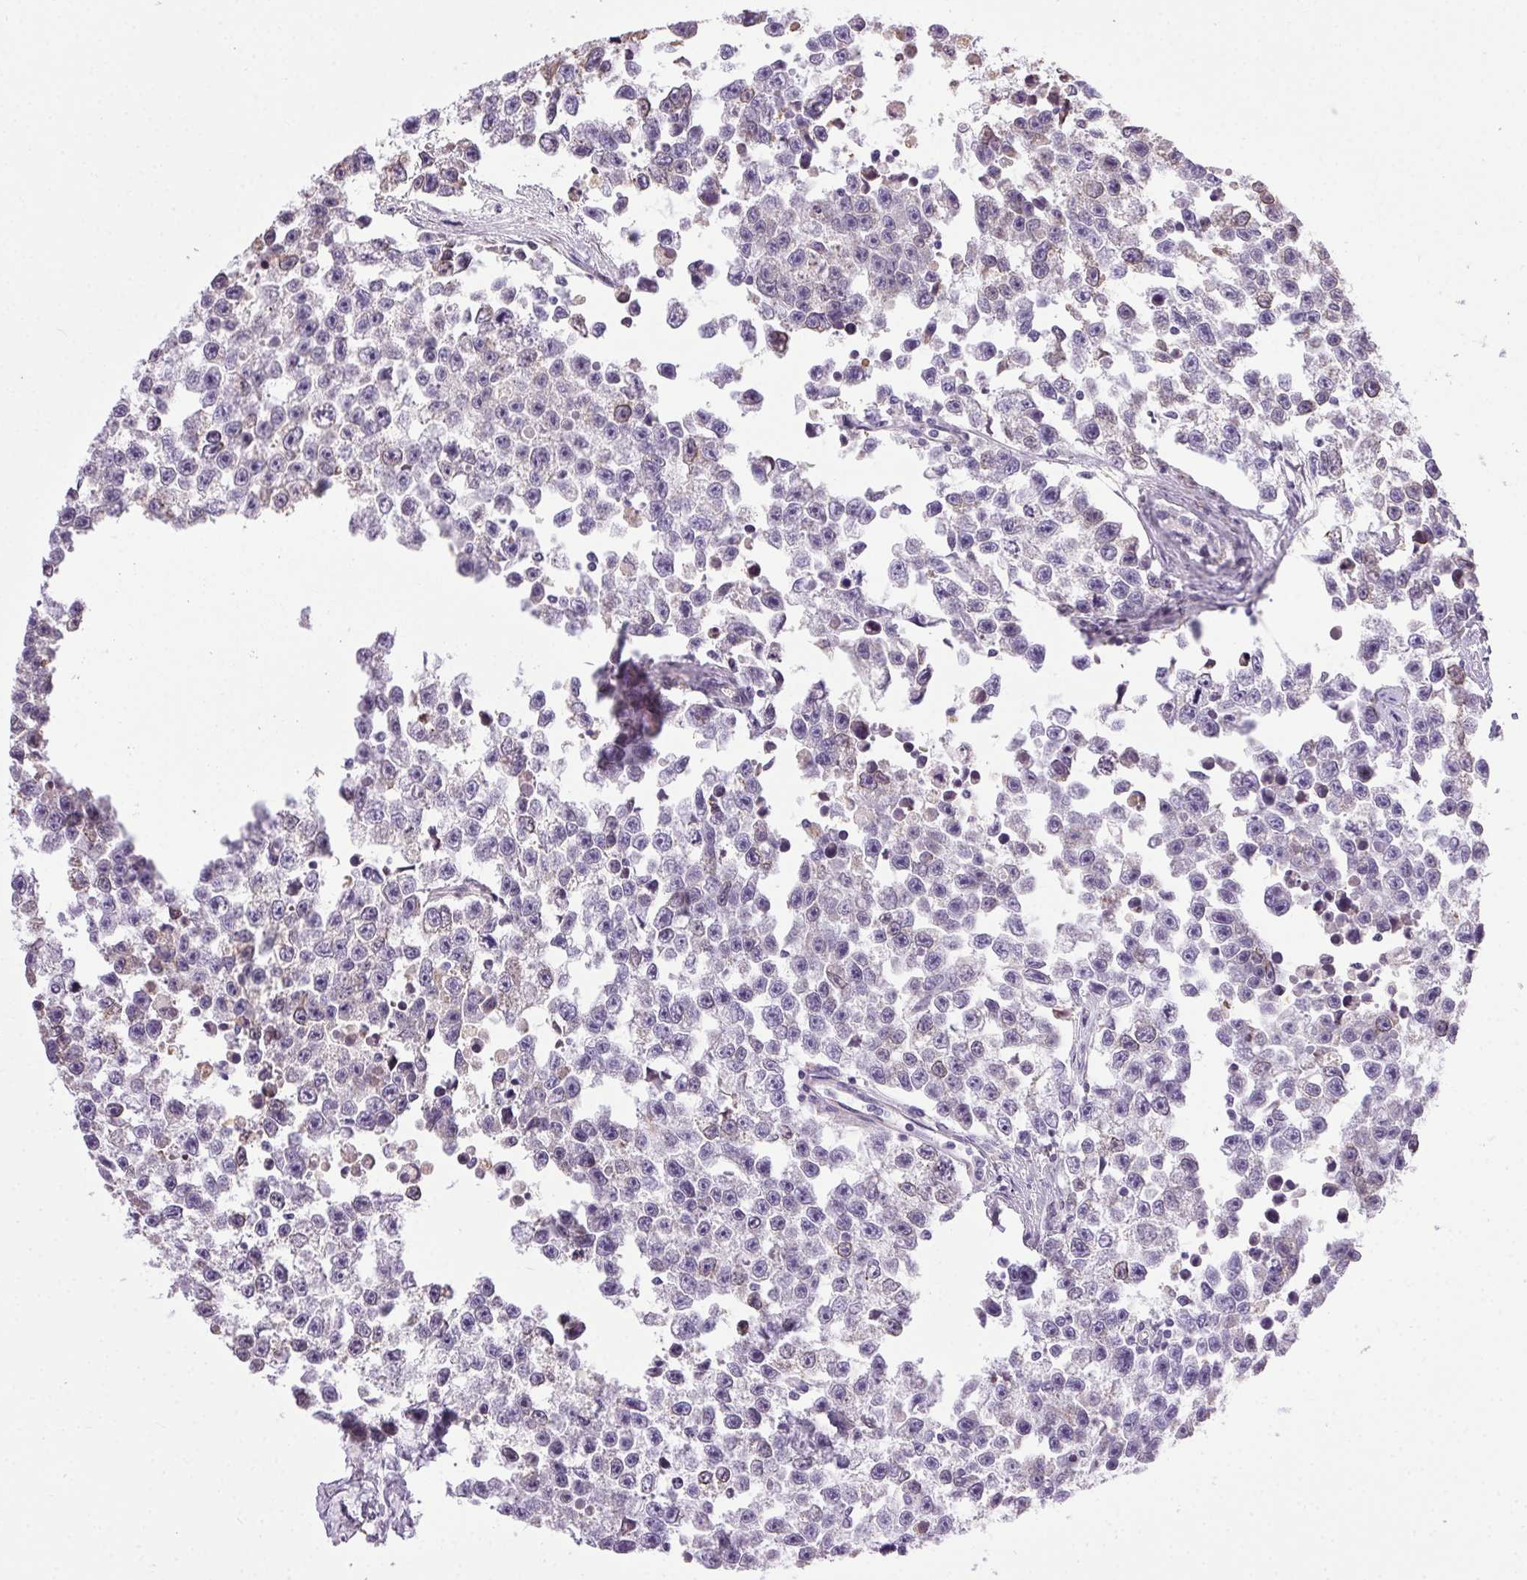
{"staining": {"intensity": "negative", "quantity": "none", "location": "none"}, "tissue": "testis cancer", "cell_type": "Tumor cells", "image_type": "cancer", "snomed": [{"axis": "morphology", "description": "Seminoma, NOS"}, {"axis": "topography", "description": "Testis"}], "caption": "Seminoma (testis) was stained to show a protein in brown. There is no significant expression in tumor cells.", "gene": "SNX31", "patient": {"sex": "male", "age": 26}}